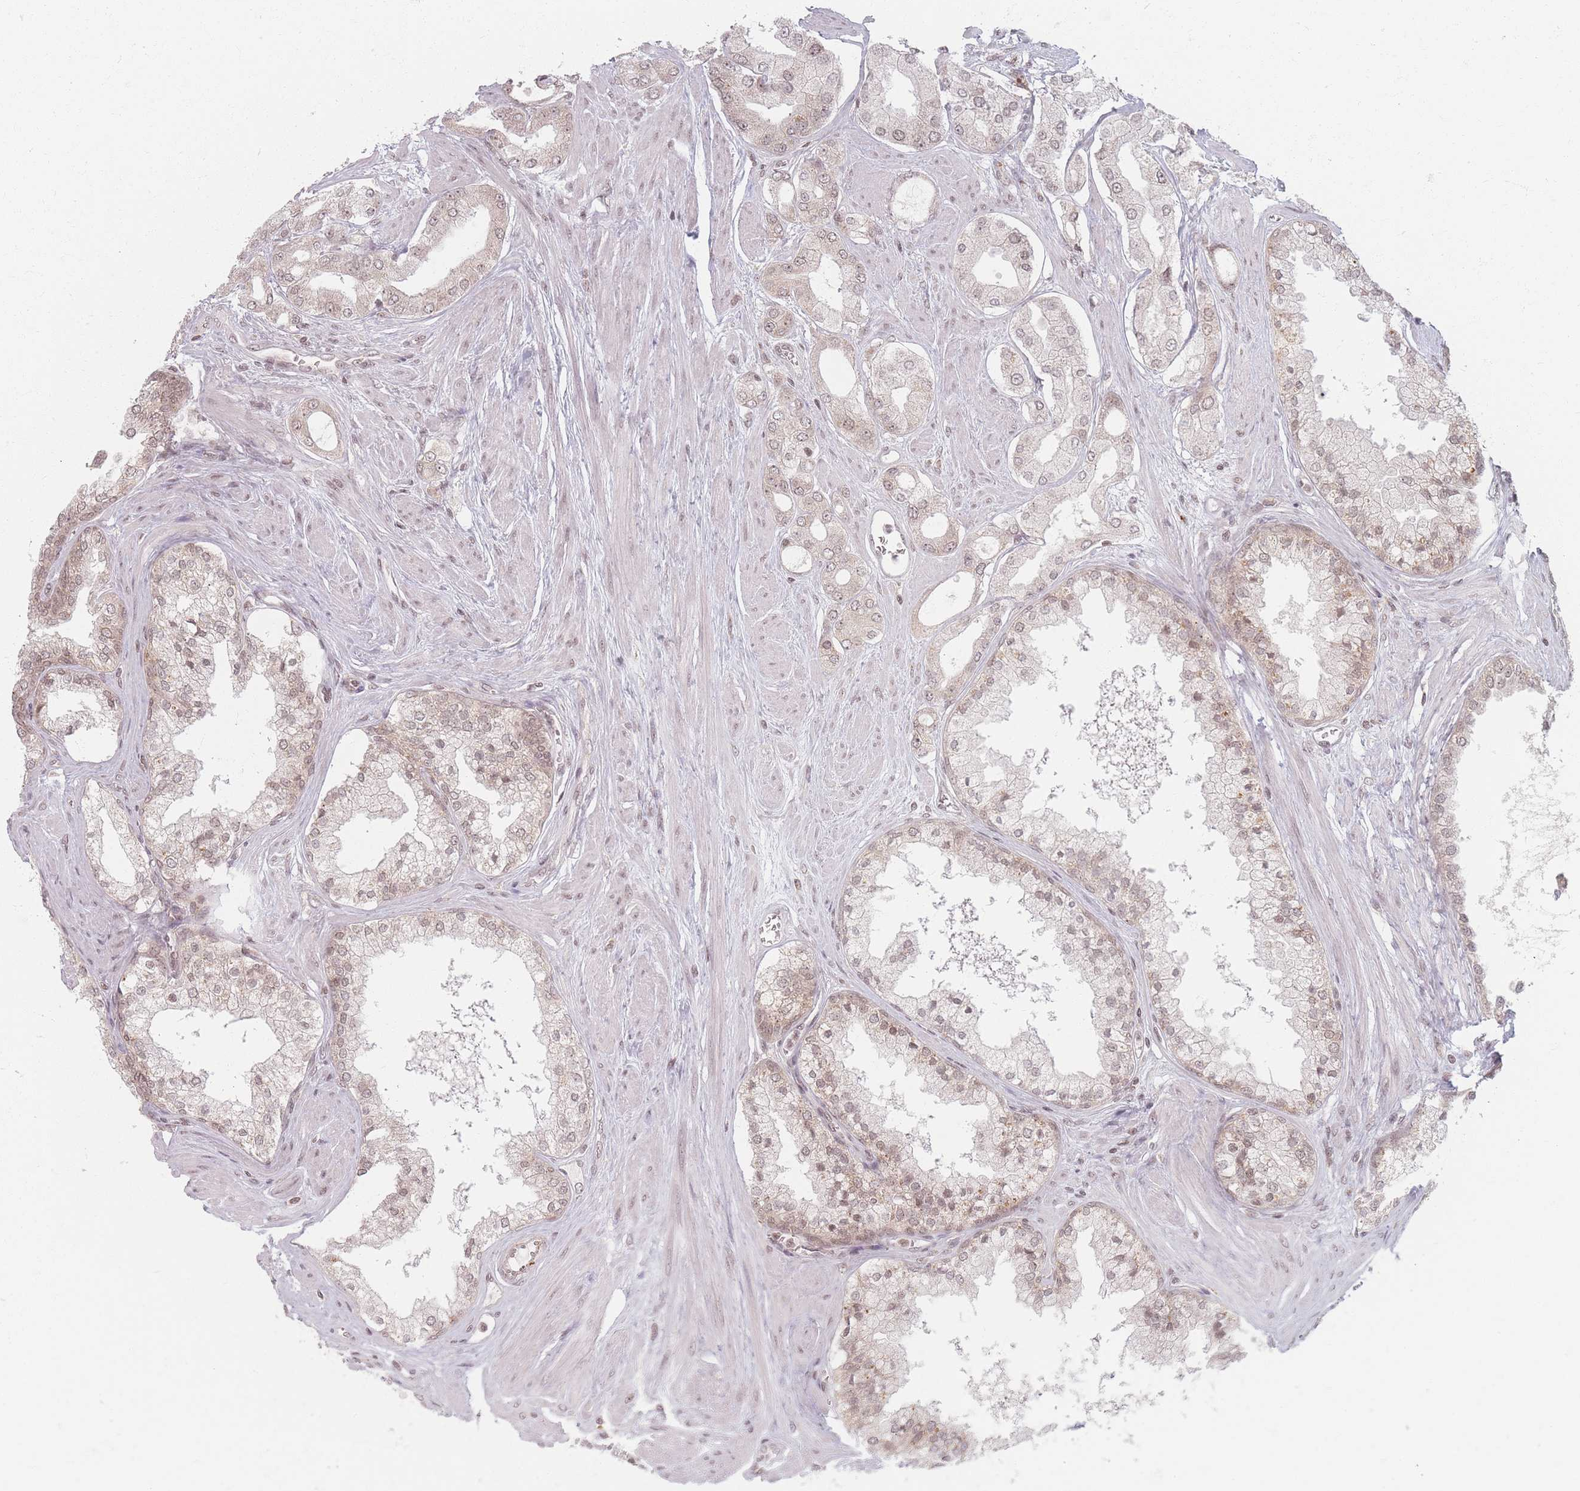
{"staining": {"intensity": "weak", "quantity": "25%-75%", "location": "nuclear"}, "tissue": "prostate cancer", "cell_type": "Tumor cells", "image_type": "cancer", "snomed": [{"axis": "morphology", "description": "Adenocarcinoma, Low grade"}, {"axis": "topography", "description": "Prostate"}], "caption": "DAB (3,3'-diaminobenzidine) immunohistochemical staining of human prostate adenocarcinoma (low-grade) displays weak nuclear protein positivity in about 25%-75% of tumor cells.", "gene": "SPATA45", "patient": {"sex": "male", "age": 42}}